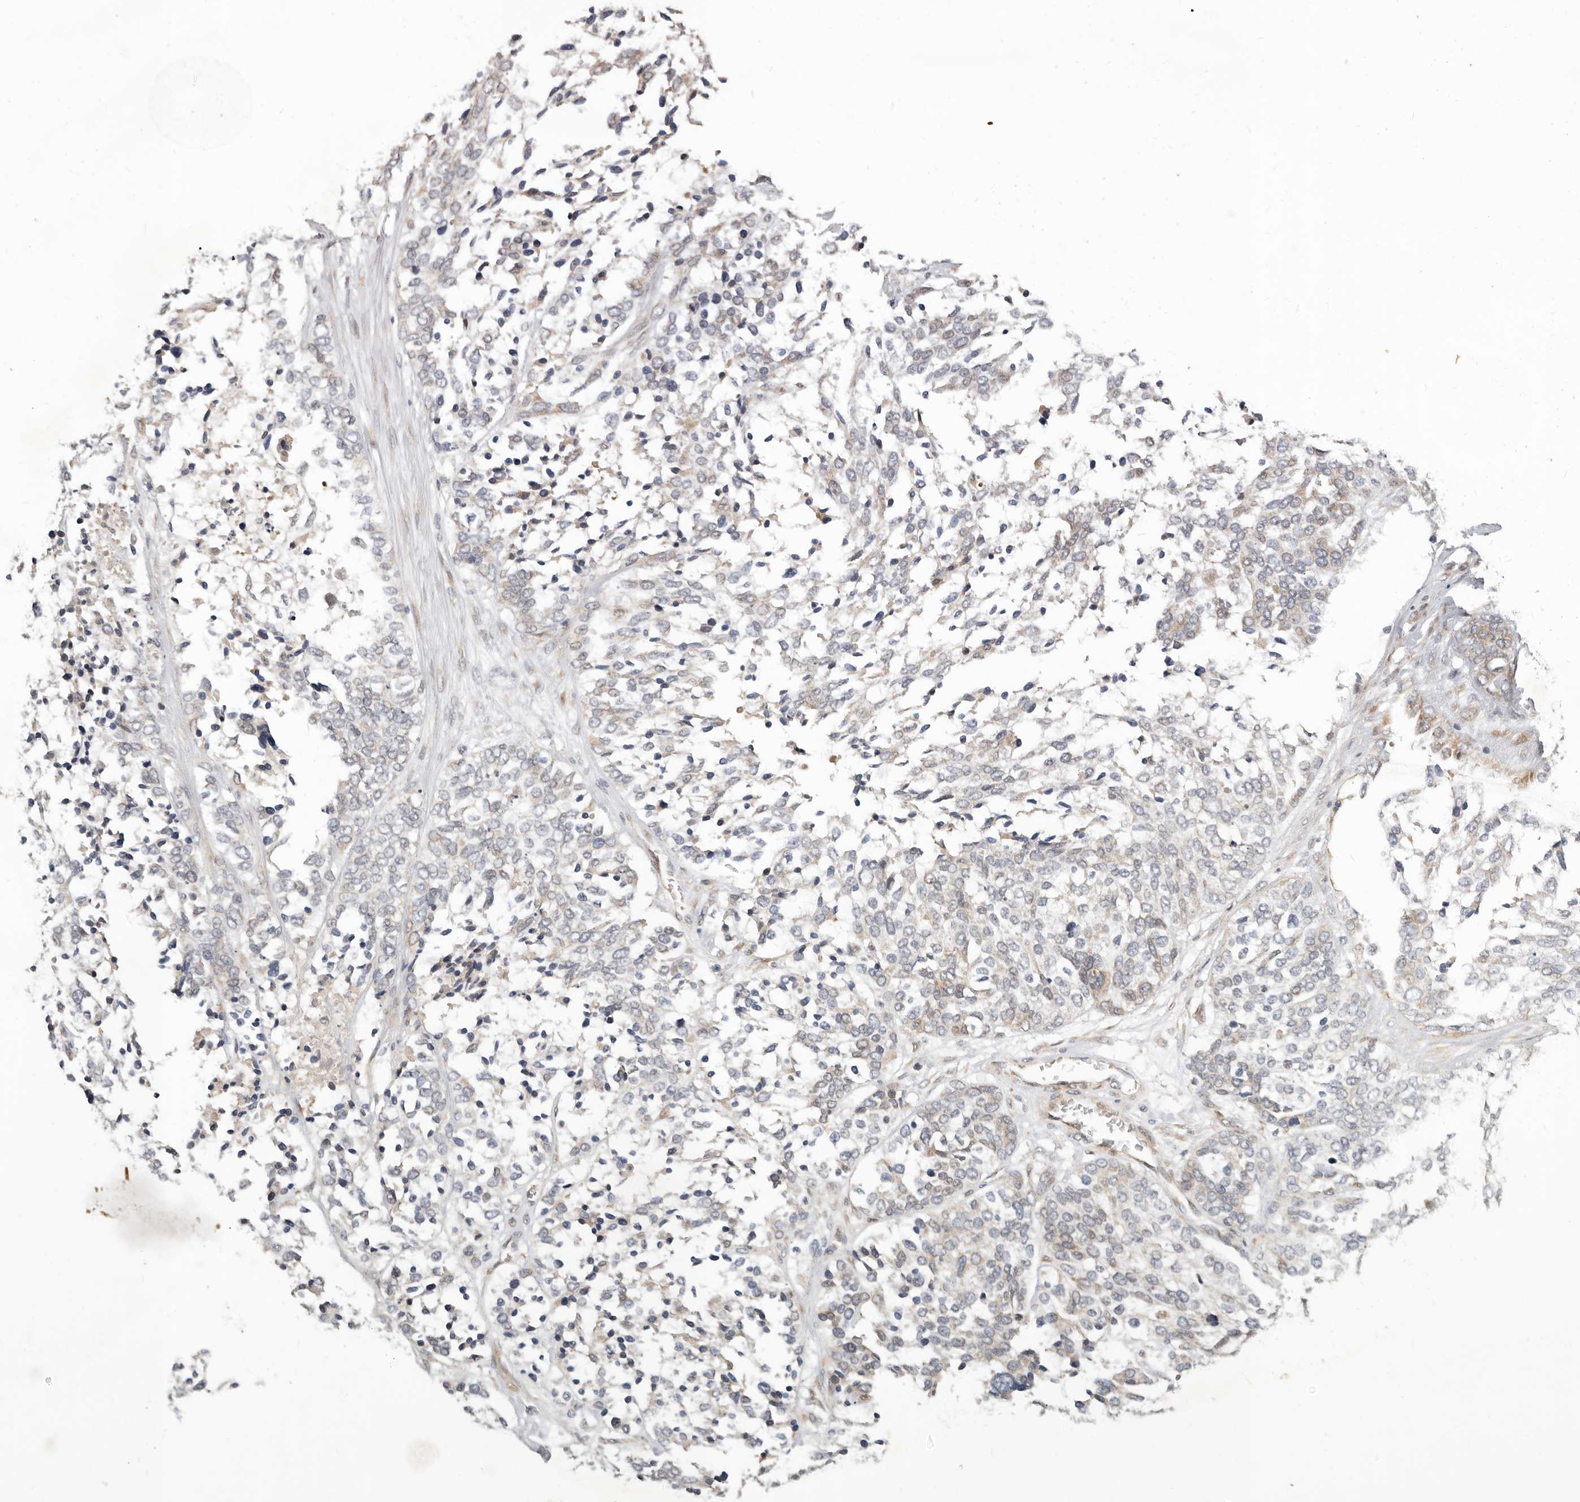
{"staining": {"intensity": "weak", "quantity": "<25%", "location": "cytoplasmic/membranous"}, "tissue": "ovarian cancer", "cell_type": "Tumor cells", "image_type": "cancer", "snomed": [{"axis": "morphology", "description": "Cystadenocarcinoma, serous, NOS"}, {"axis": "topography", "description": "Ovary"}], "caption": "Immunohistochemistry (IHC) image of neoplastic tissue: human ovarian serous cystadenocarcinoma stained with DAB (3,3'-diaminobenzidine) reveals no significant protein staining in tumor cells. Nuclei are stained in blue.", "gene": "NPY4R", "patient": {"sex": "female", "age": 44}}